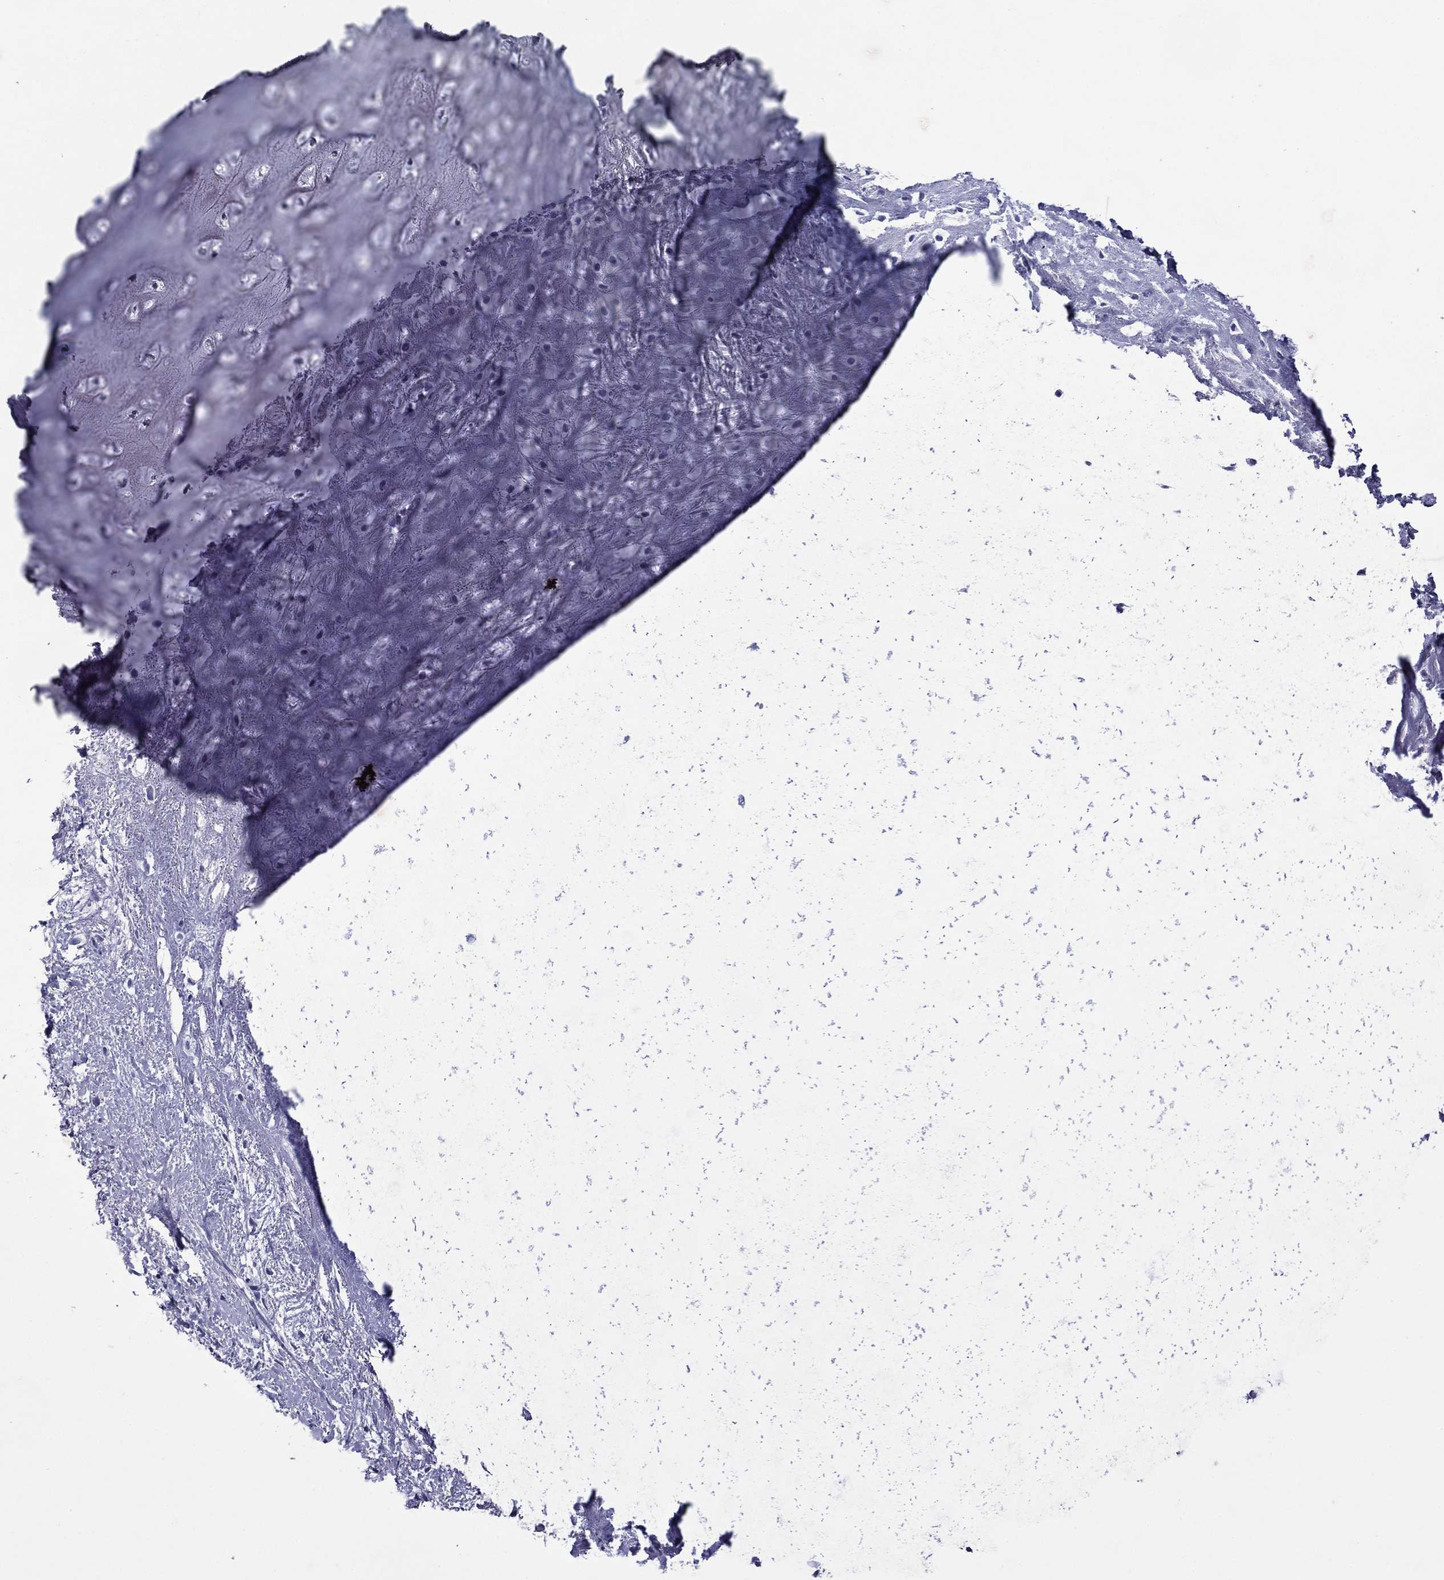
{"staining": {"intensity": "negative", "quantity": "none", "location": "none"}, "tissue": "adipose tissue", "cell_type": "Adipocytes", "image_type": "normal", "snomed": [{"axis": "morphology", "description": "Normal tissue, NOS"}, {"axis": "morphology", "description": "Squamous cell carcinoma, NOS"}, {"axis": "topography", "description": "Cartilage tissue"}, {"axis": "topography", "description": "Head-Neck"}], "caption": "Human adipose tissue stained for a protein using IHC demonstrates no staining in adipocytes.", "gene": "PIWIL1", "patient": {"sex": "male", "age": 62}}